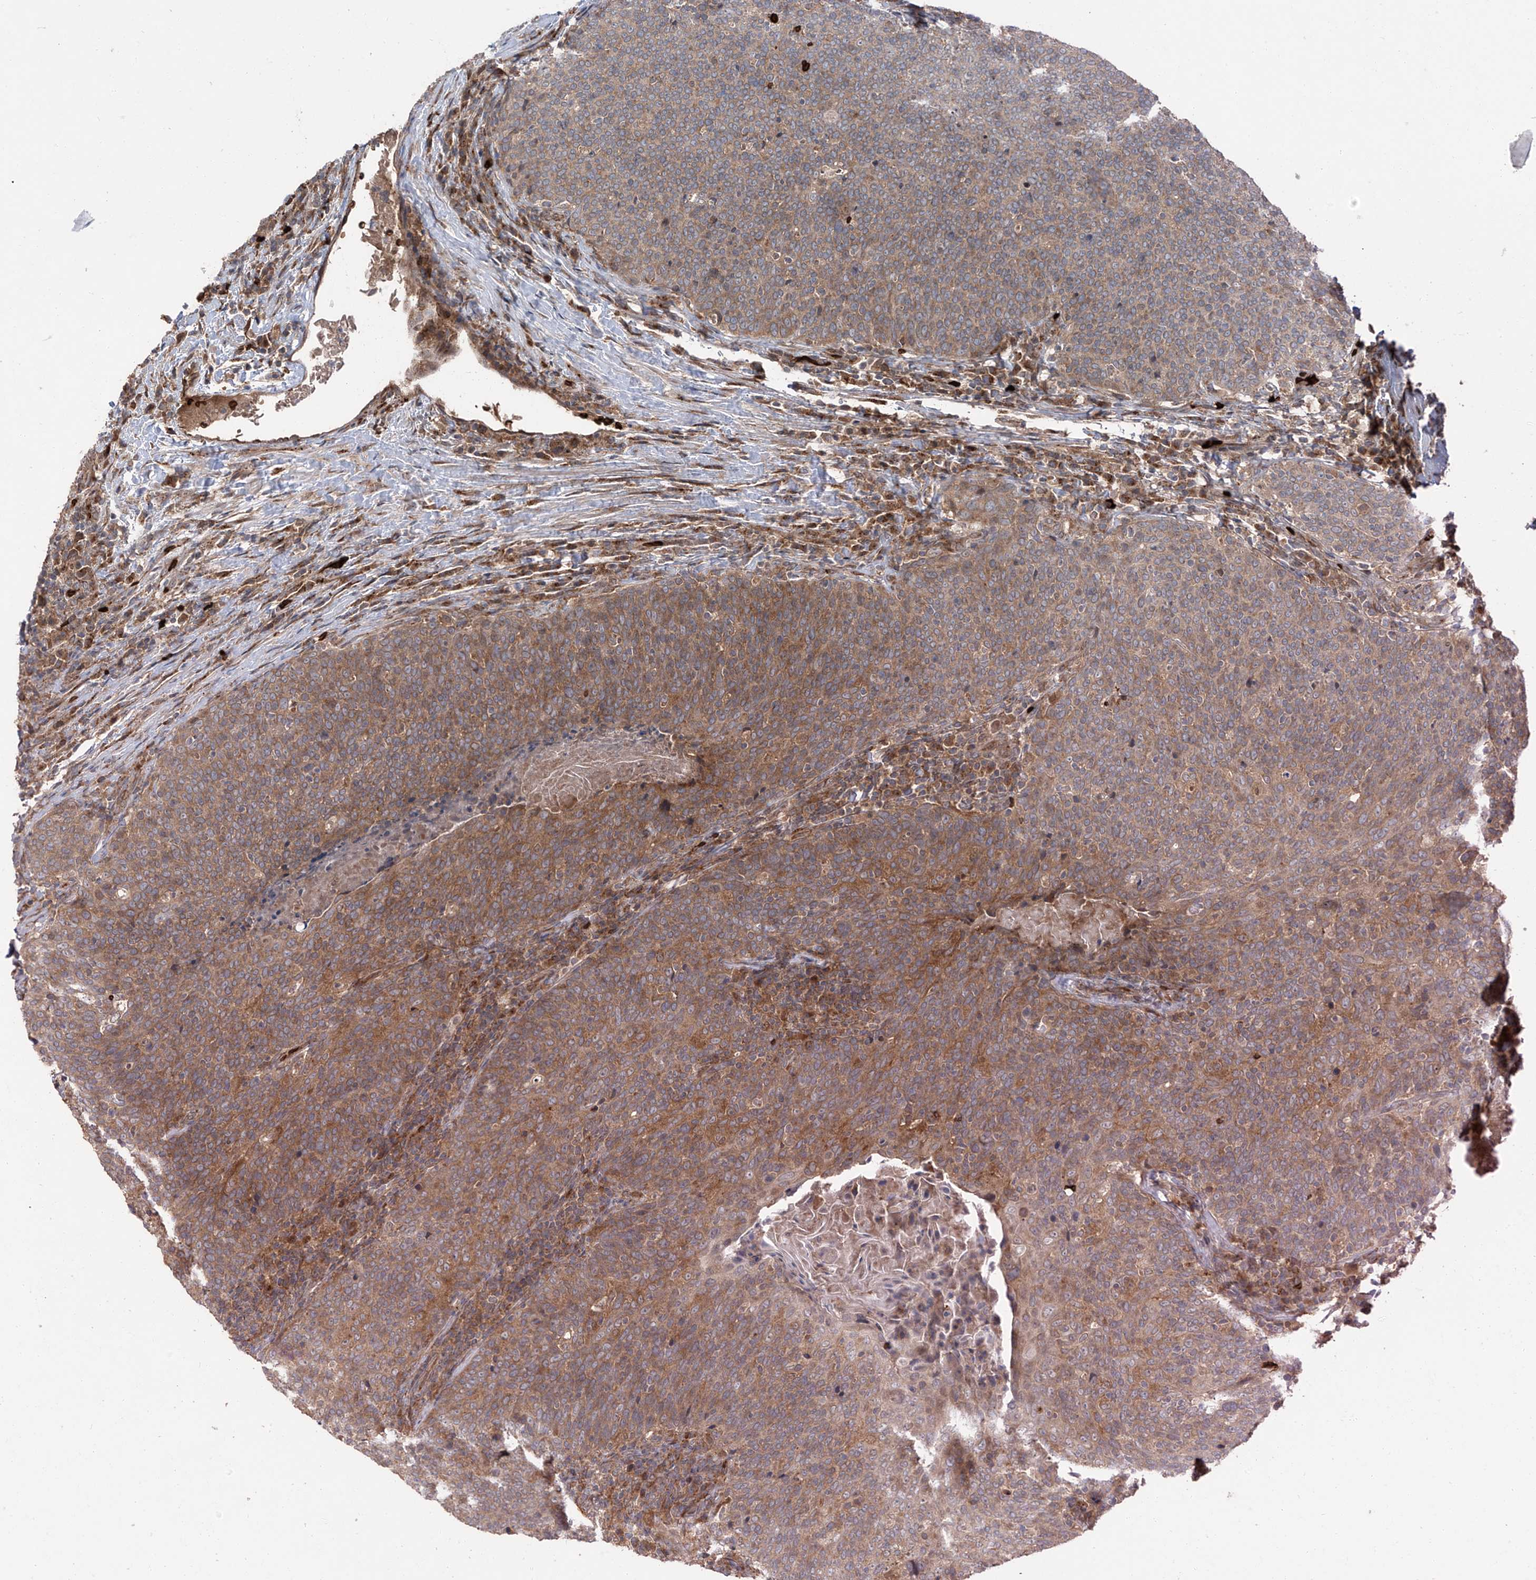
{"staining": {"intensity": "moderate", "quantity": "25%-75%", "location": "cytoplasmic/membranous"}, "tissue": "head and neck cancer", "cell_type": "Tumor cells", "image_type": "cancer", "snomed": [{"axis": "morphology", "description": "Squamous cell carcinoma, NOS"}, {"axis": "morphology", "description": "Squamous cell carcinoma, metastatic, NOS"}, {"axis": "topography", "description": "Lymph node"}, {"axis": "topography", "description": "Head-Neck"}], "caption": "Immunohistochemistry (IHC) (DAB) staining of head and neck cancer shows moderate cytoplasmic/membranous protein expression in approximately 25%-75% of tumor cells. The staining was performed using DAB (3,3'-diaminobenzidine), with brown indicating positive protein expression. Nuclei are stained blue with hematoxylin.", "gene": "ZDHHC9", "patient": {"sex": "male", "age": 62}}